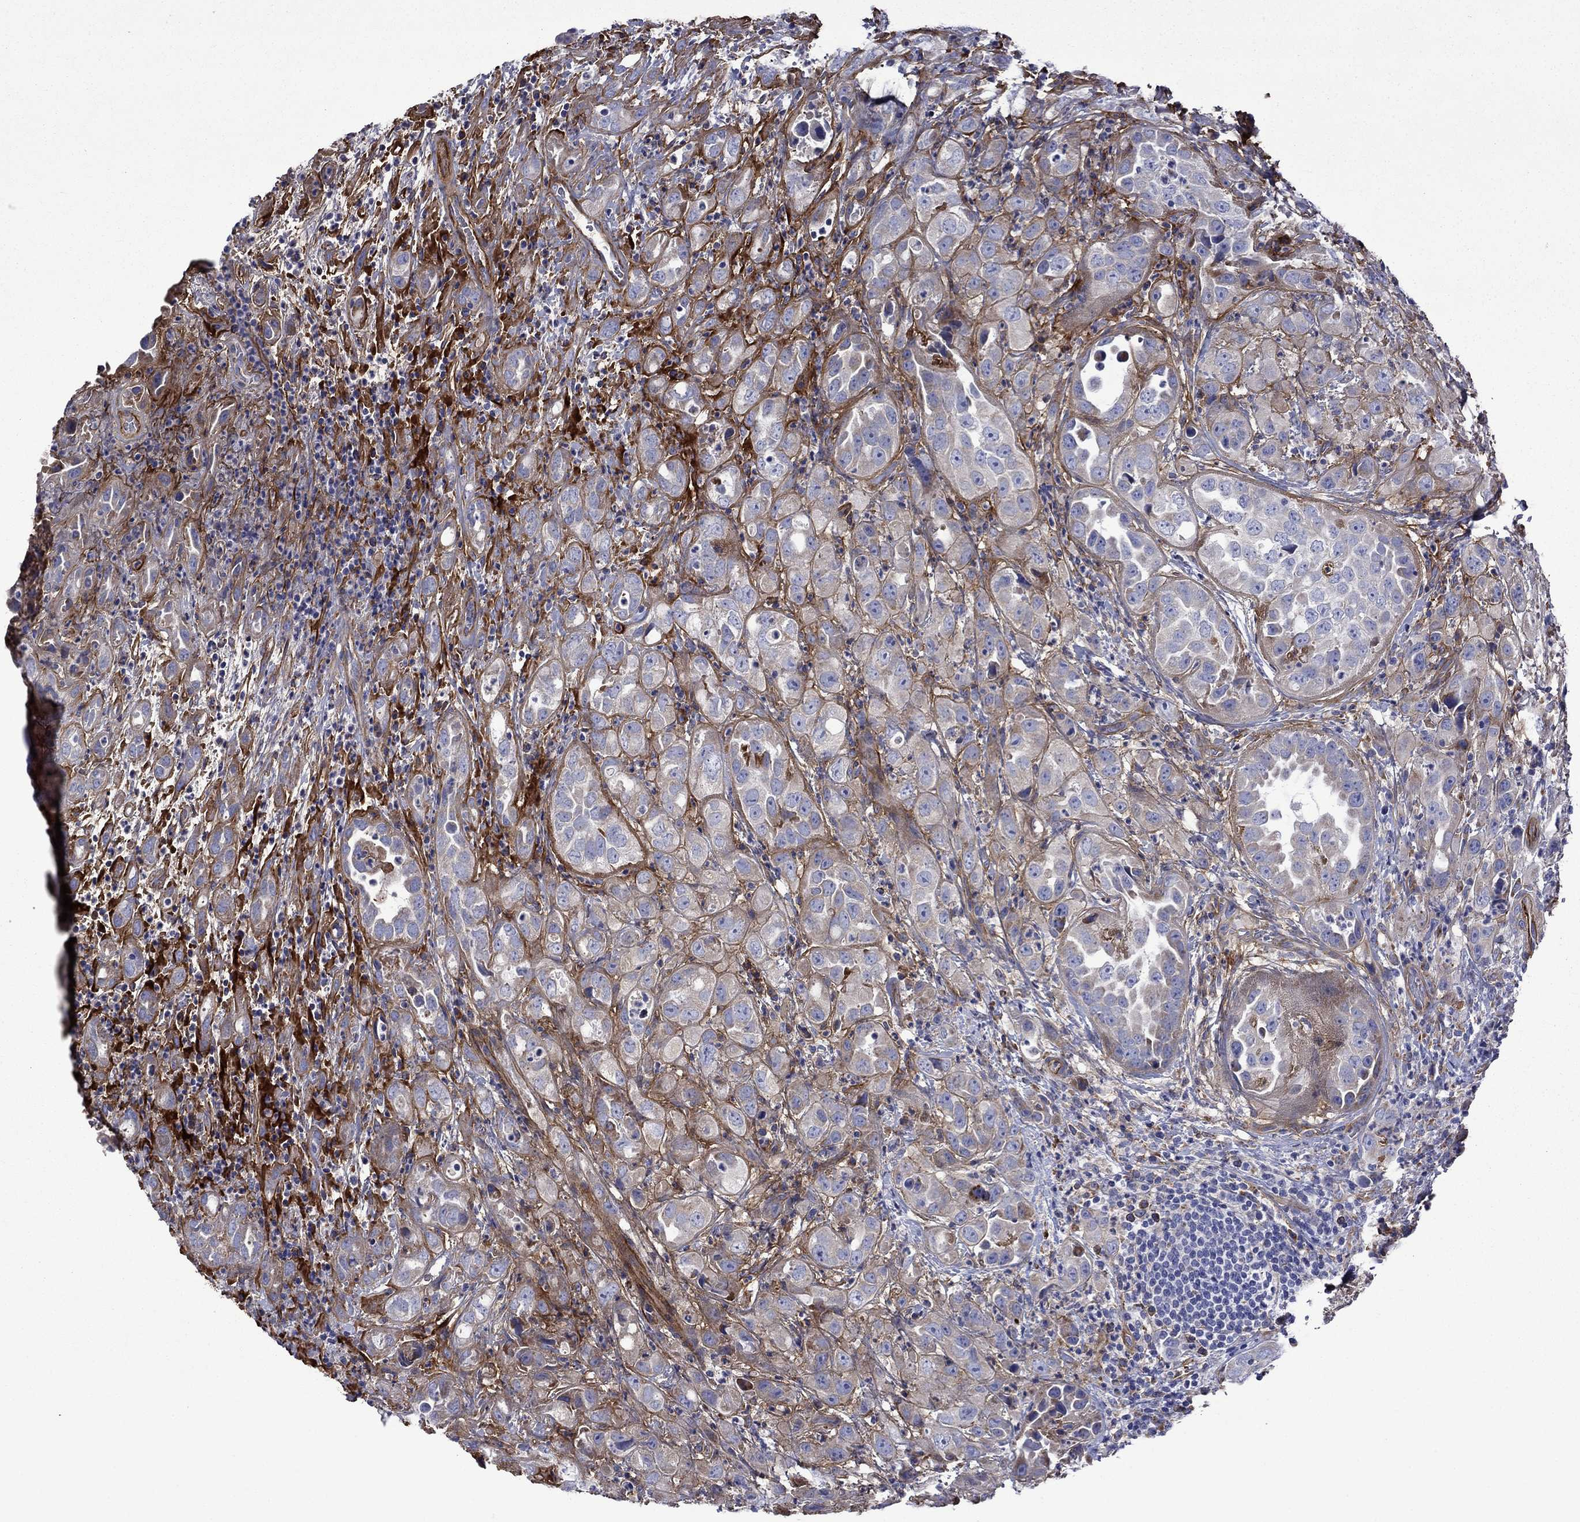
{"staining": {"intensity": "negative", "quantity": "none", "location": "none"}, "tissue": "urothelial cancer", "cell_type": "Tumor cells", "image_type": "cancer", "snomed": [{"axis": "morphology", "description": "Urothelial carcinoma, High grade"}, {"axis": "topography", "description": "Urinary bladder"}], "caption": "Tumor cells are negative for brown protein staining in urothelial cancer.", "gene": "HSPG2", "patient": {"sex": "female", "age": 41}}